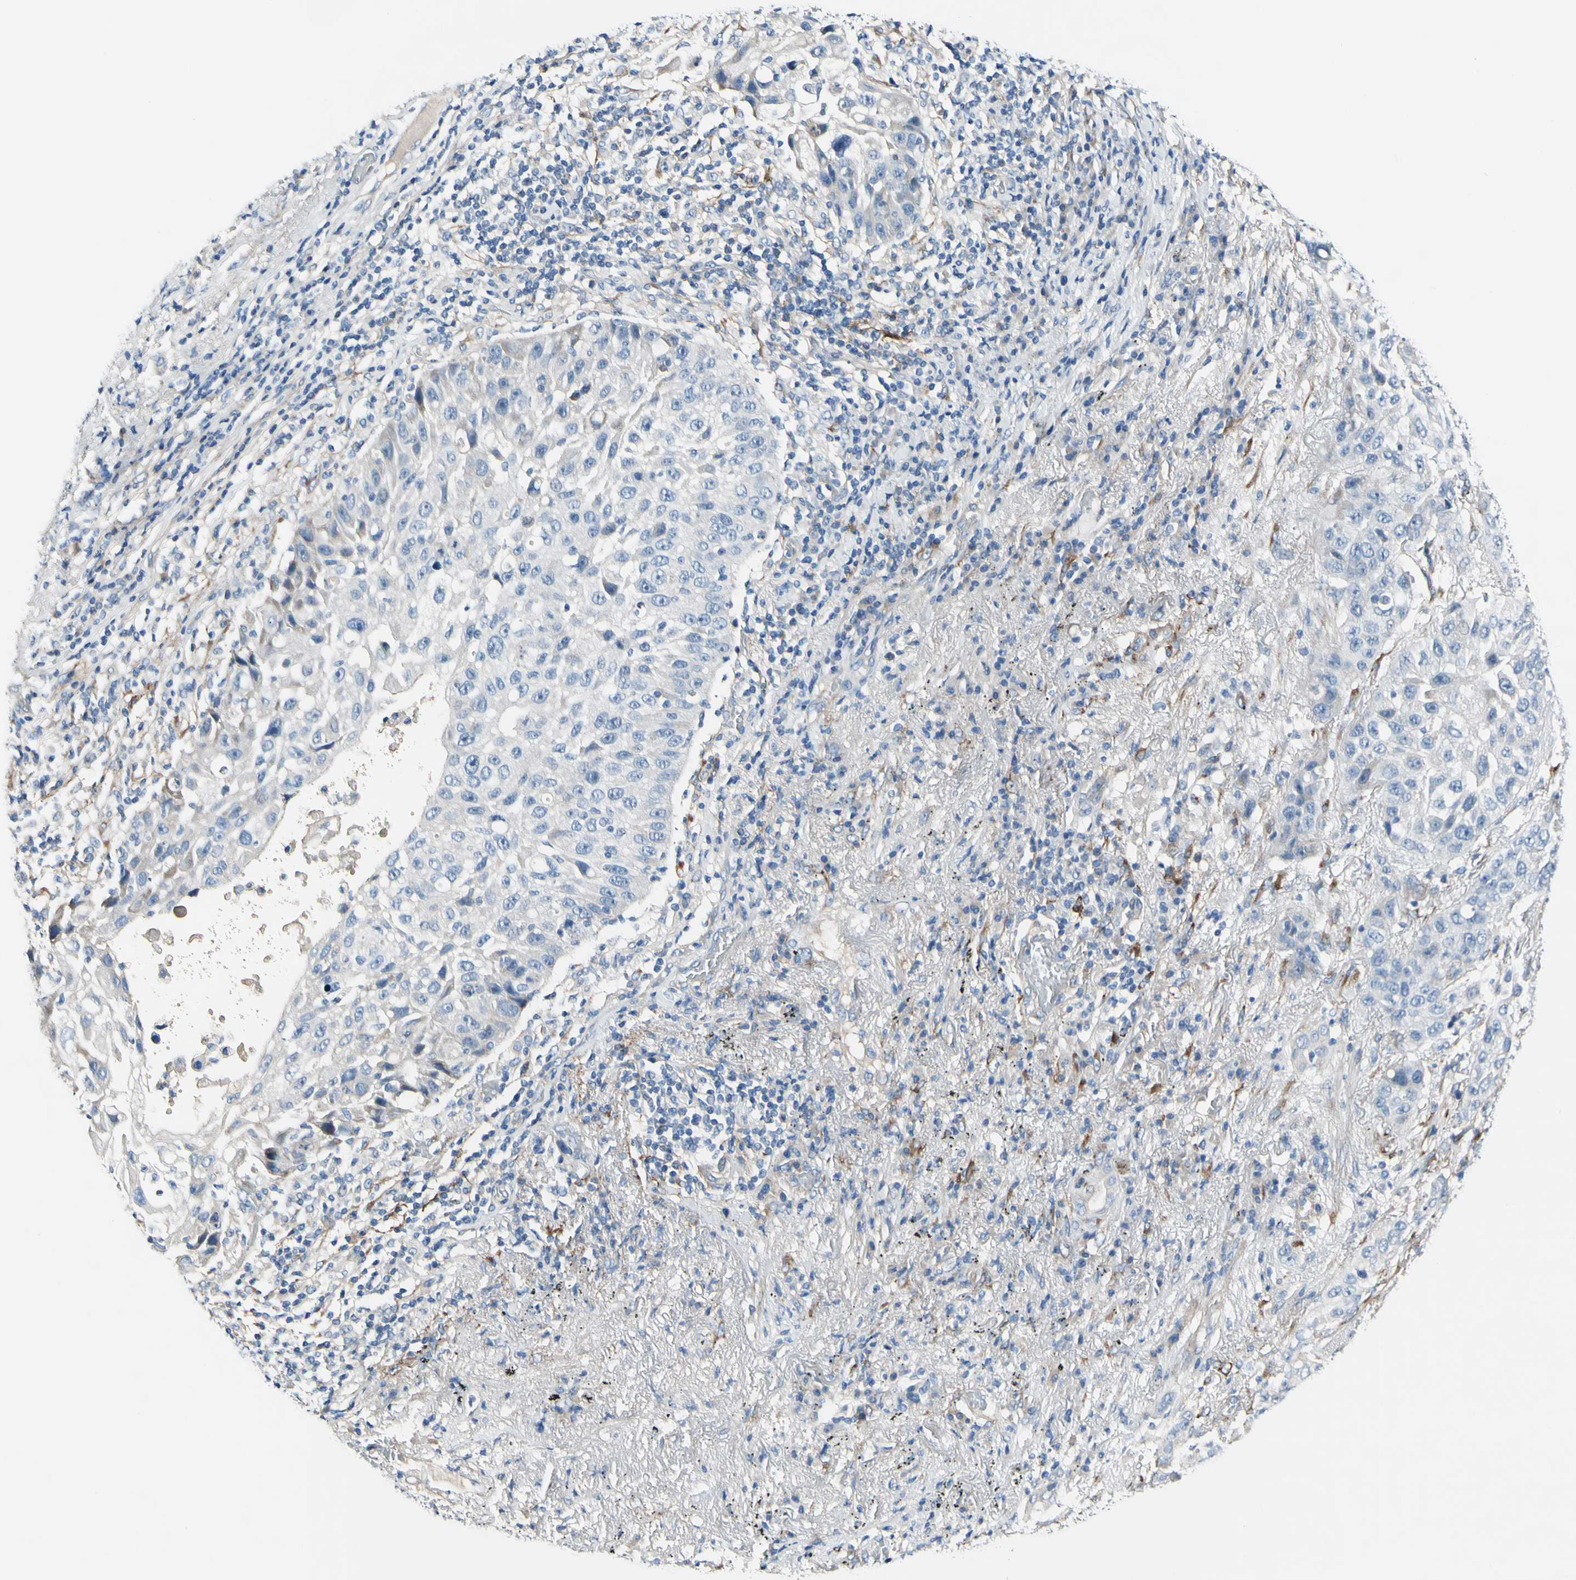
{"staining": {"intensity": "negative", "quantity": "none", "location": "none"}, "tissue": "lung cancer", "cell_type": "Tumor cells", "image_type": "cancer", "snomed": [{"axis": "morphology", "description": "Squamous cell carcinoma, NOS"}, {"axis": "topography", "description": "Lung"}], "caption": "Immunohistochemistry of human lung cancer (squamous cell carcinoma) displays no positivity in tumor cells.", "gene": "COL6A3", "patient": {"sex": "male", "age": 57}}